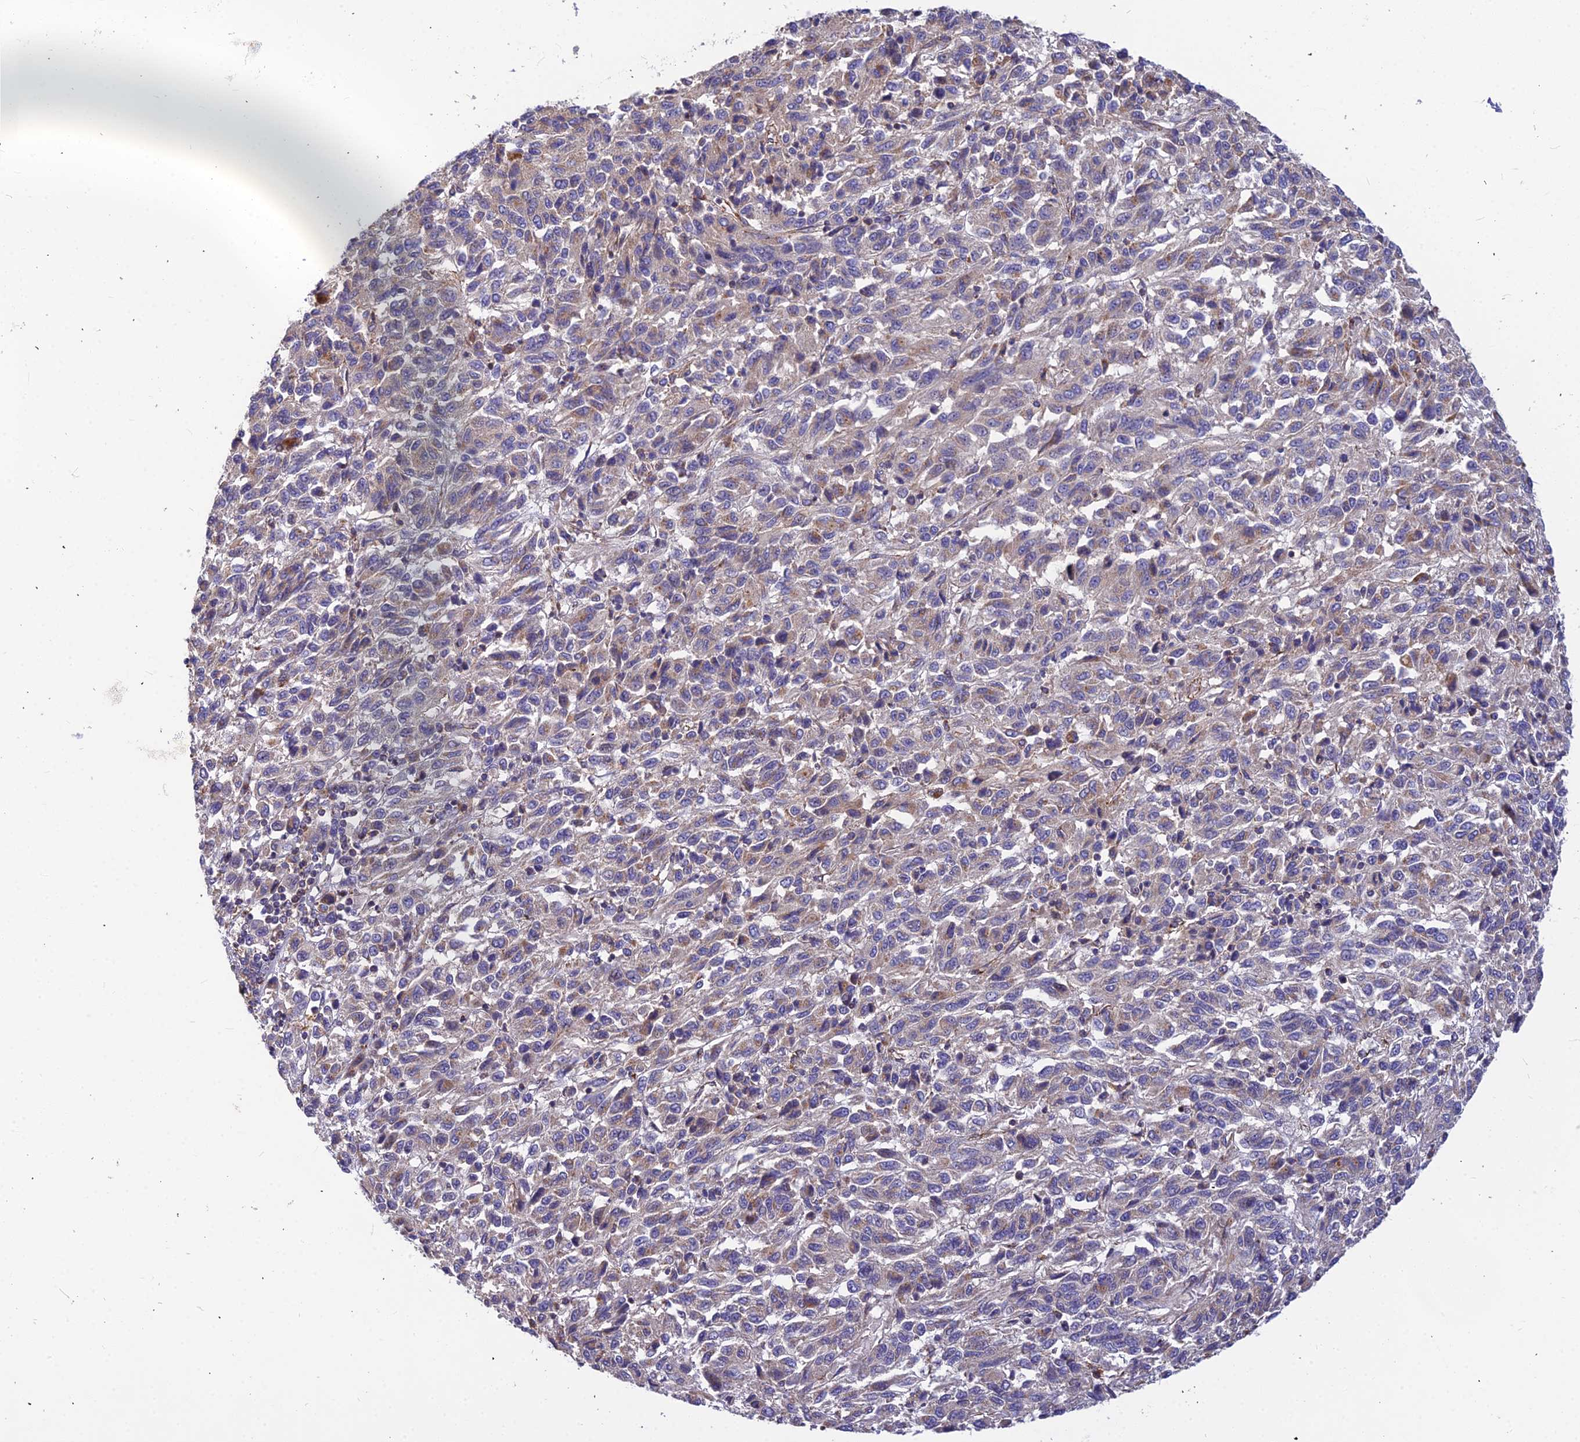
{"staining": {"intensity": "weak", "quantity": "<25%", "location": "cytoplasmic/membranous"}, "tissue": "melanoma", "cell_type": "Tumor cells", "image_type": "cancer", "snomed": [{"axis": "morphology", "description": "Malignant melanoma, Metastatic site"}, {"axis": "topography", "description": "Lung"}], "caption": "Protein analysis of melanoma exhibits no significant expression in tumor cells.", "gene": "ASPHD1", "patient": {"sex": "male", "age": 64}}